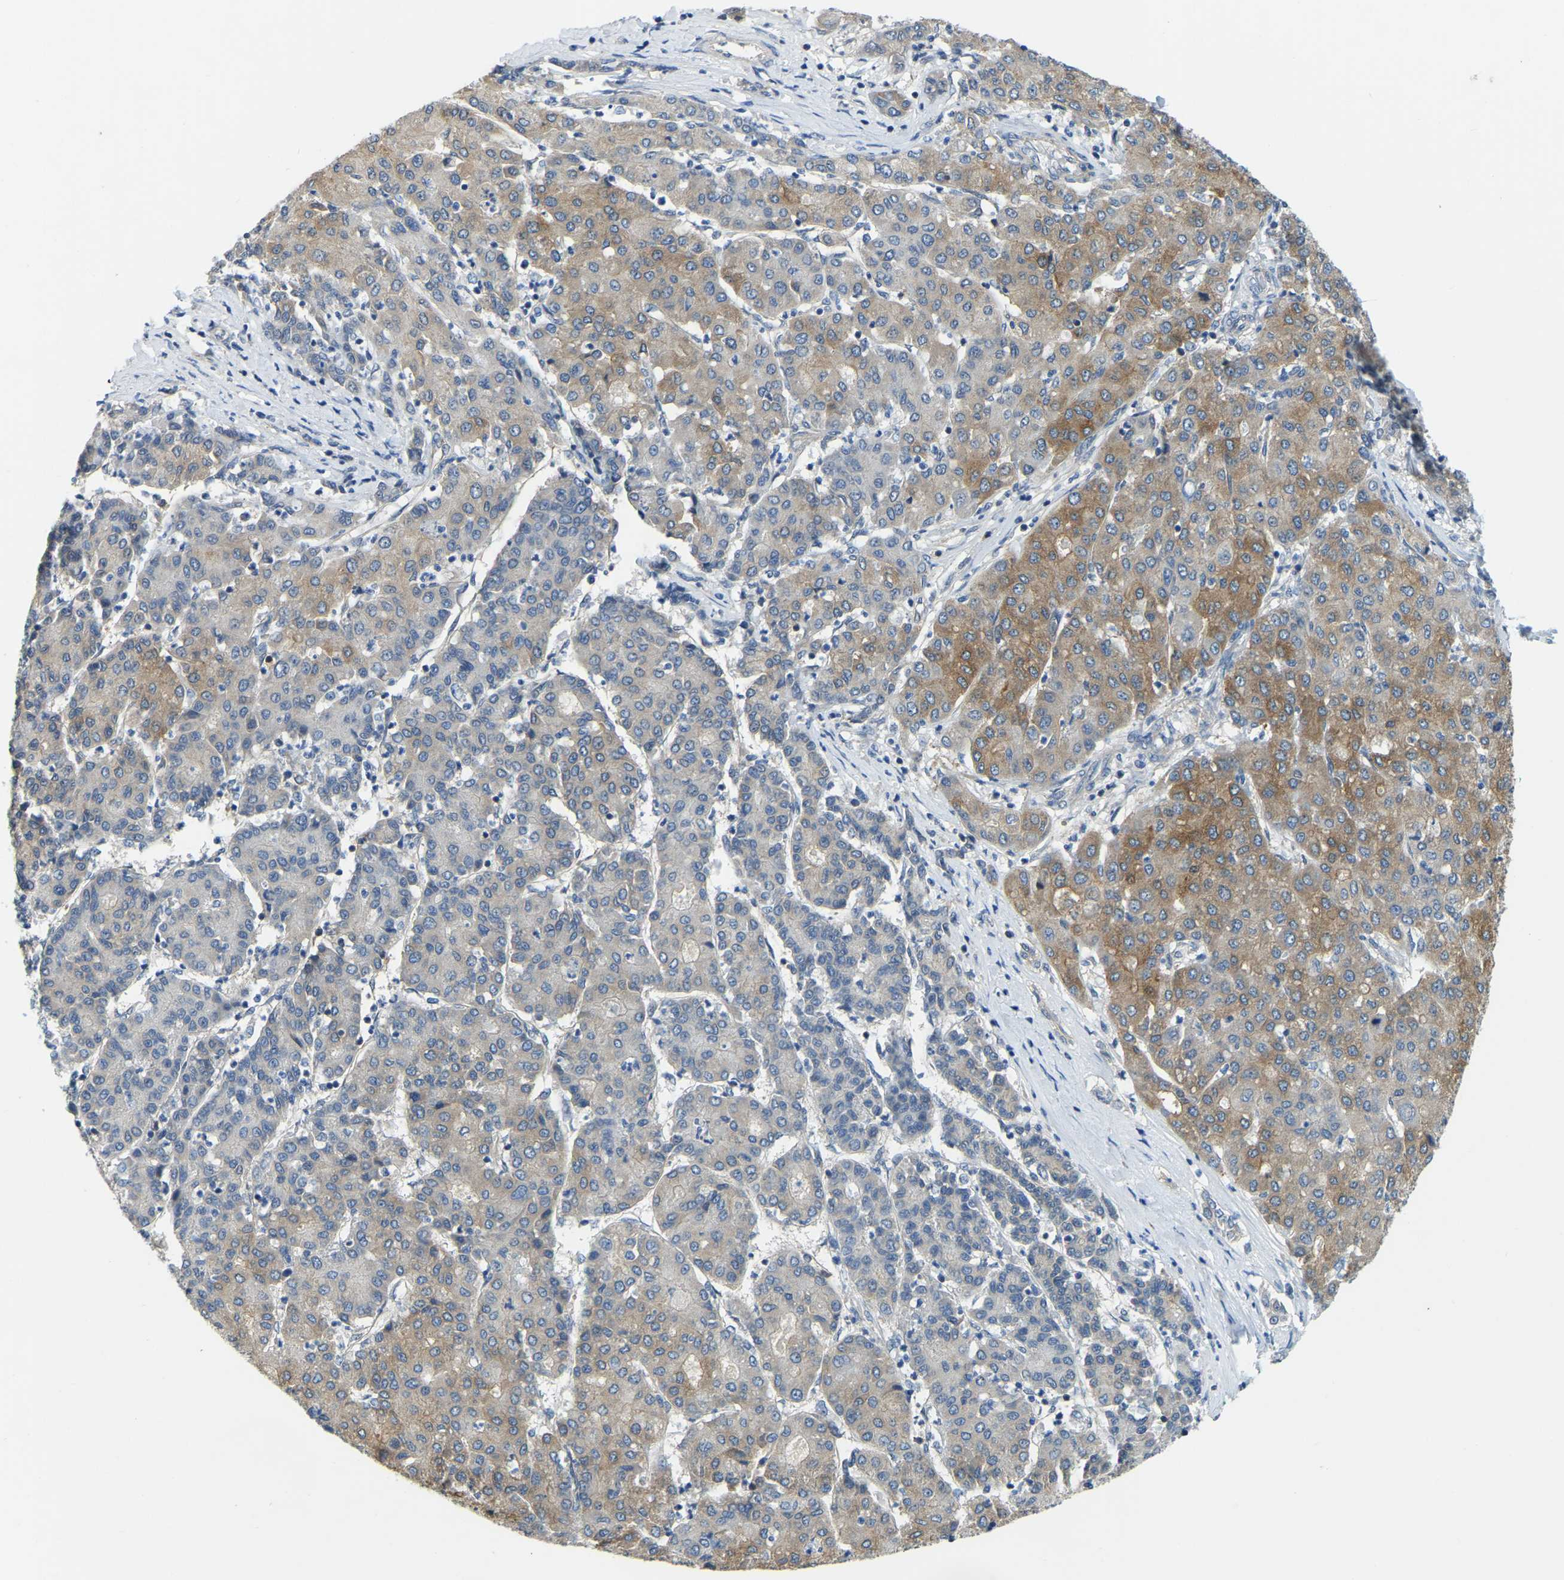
{"staining": {"intensity": "moderate", "quantity": "<25%", "location": "cytoplasmic/membranous"}, "tissue": "liver cancer", "cell_type": "Tumor cells", "image_type": "cancer", "snomed": [{"axis": "morphology", "description": "Carcinoma, Hepatocellular, NOS"}, {"axis": "topography", "description": "Liver"}], "caption": "Liver cancer (hepatocellular carcinoma) stained with a brown dye exhibits moderate cytoplasmic/membranous positive staining in approximately <25% of tumor cells.", "gene": "AHNAK", "patient": {"sex": "male", "age": 65}}